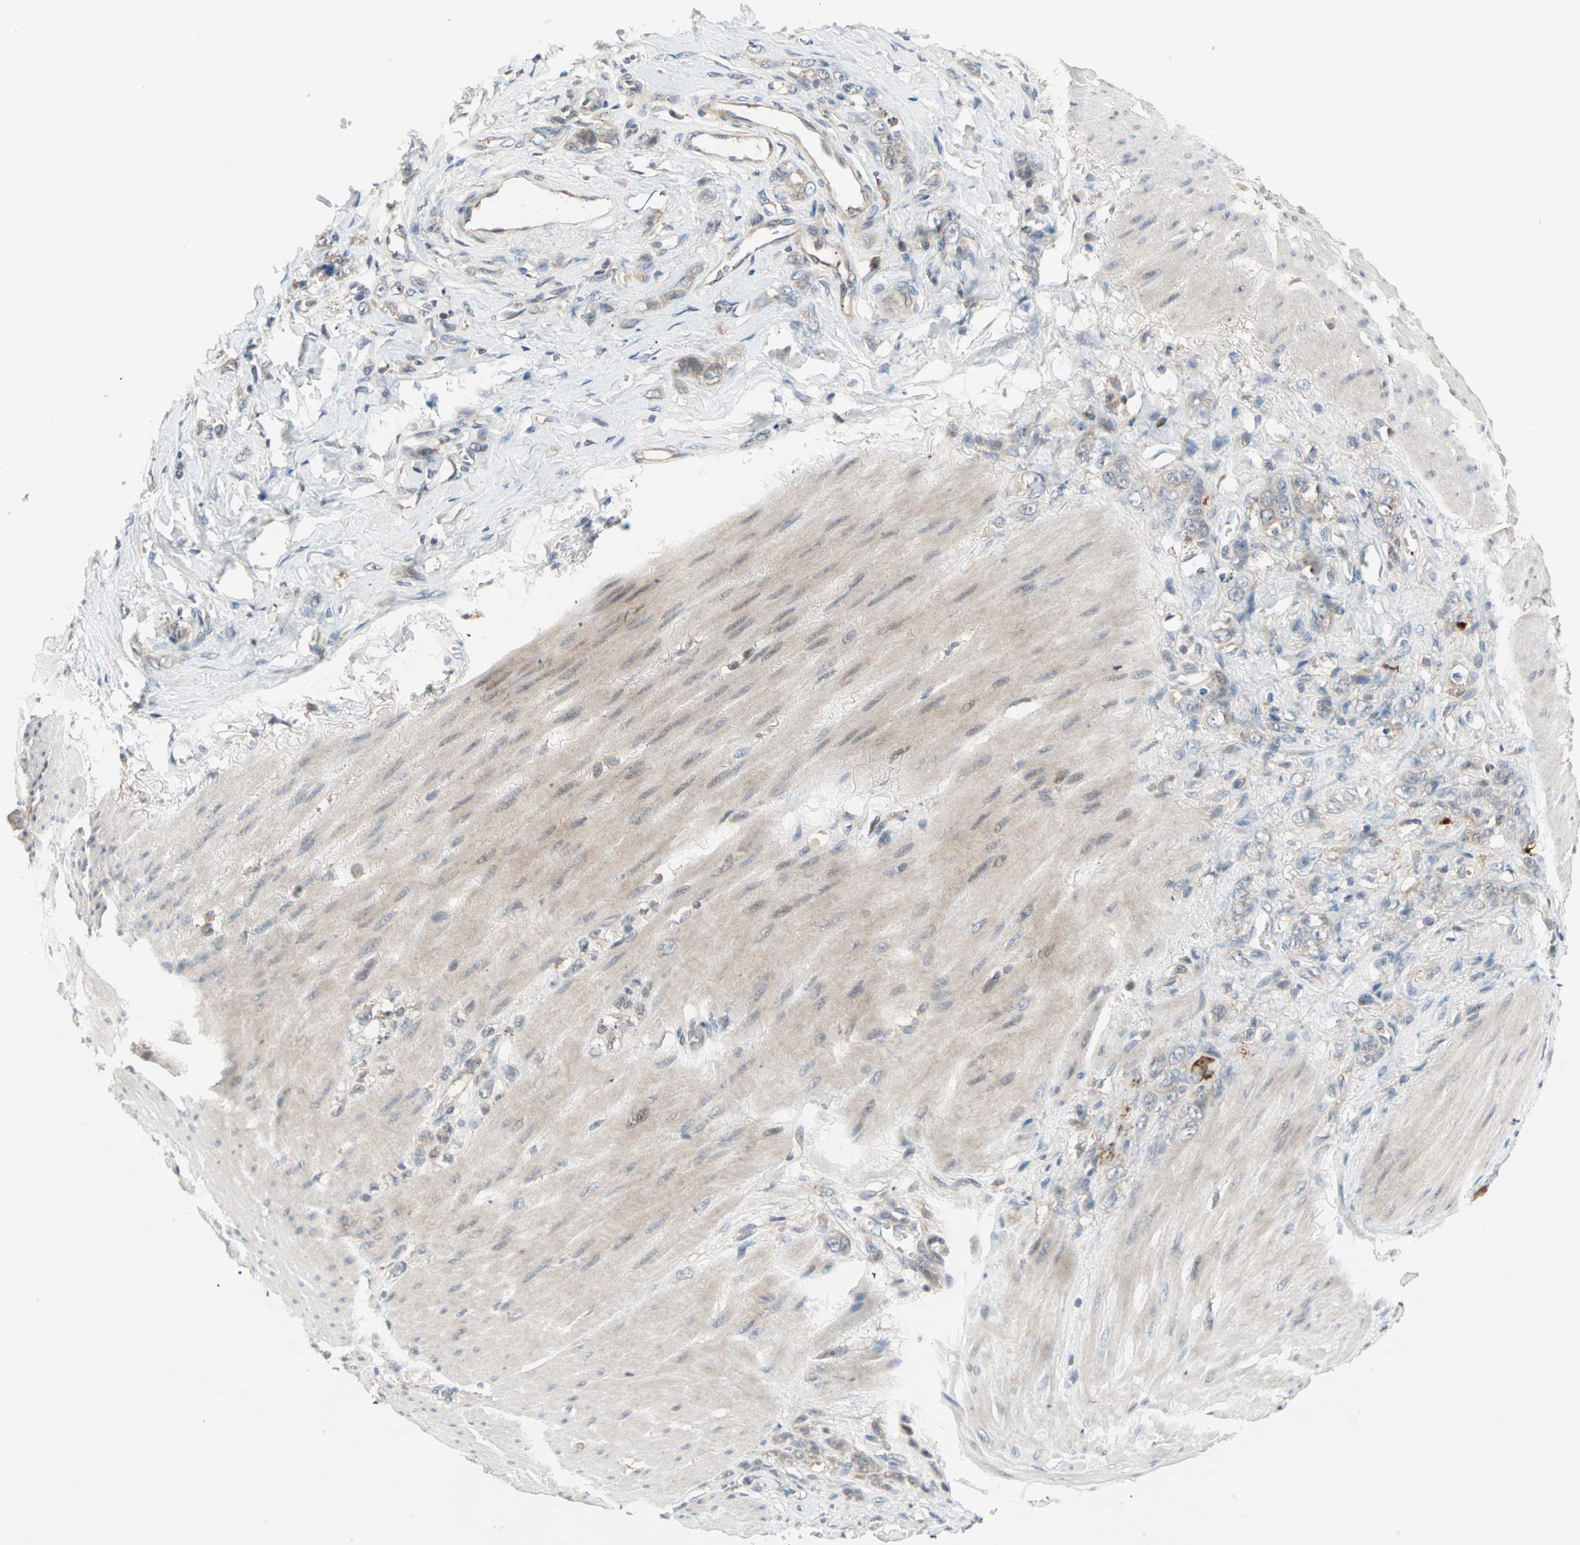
{"staining": {"intensity": "weak", "quantity": "25%-75%", "location": "cytoplasmic/membranous"}, "tissue": "stomach cancer", "cell_type": "Tumor cells", "image_type": "cancer", "snomed": [{"axis": "morphology", "description": "Adenocarcinoma, NOS"}, {"axis": "topography", "description": "Stomach"}], "caption": "The histopathology image exhibits a brown stain indicating the presence of a protein in the cytoplasmic/membranous of tumor cells in stomach cancer.", "gene": "PROS1", "patient": {"sex": "male", "age": 82}}